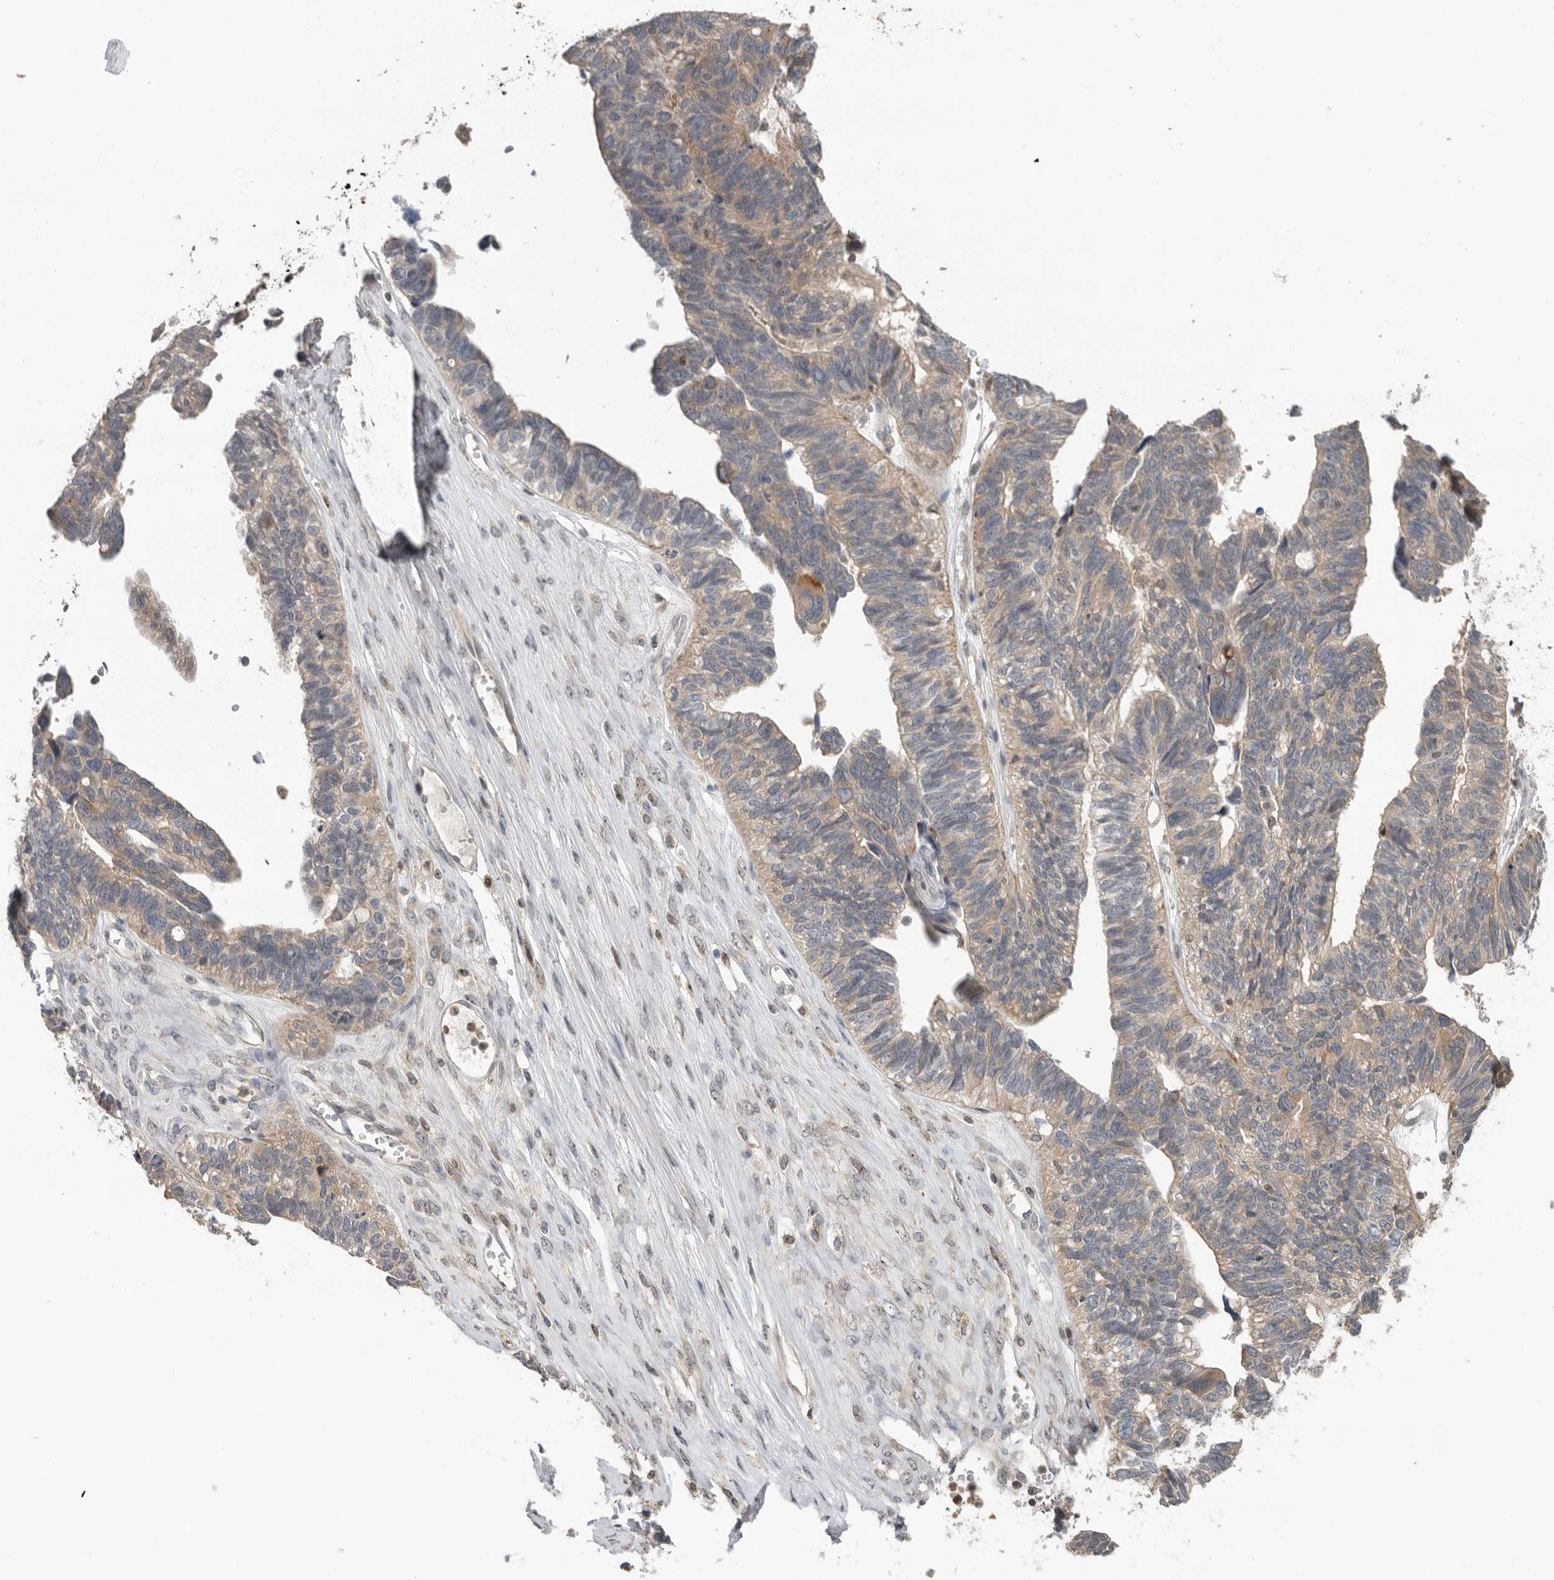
{"staining": {"intensity": "weak", "quantity": ">75%", "location": "cytoplasmic/membranous"}, "tissue": "ovarian cancer", "cell_type": "Tumor cells", "image_type": "cancer", "snomed": [{"axis": "morphology", "description": "Cystadenocarcinoma, serous, NOS"}, {"axis": "topography", "description": "Ovary"}], "caption": "Human ovarian cancer (serous cystadenocarcinoma) stained with a brown dye shows weak cytoplasmic/membranous positive expression in about >75% of tumor cells.", "gene": "KLK5", "patient": {"sex": "female", "age": 79}}